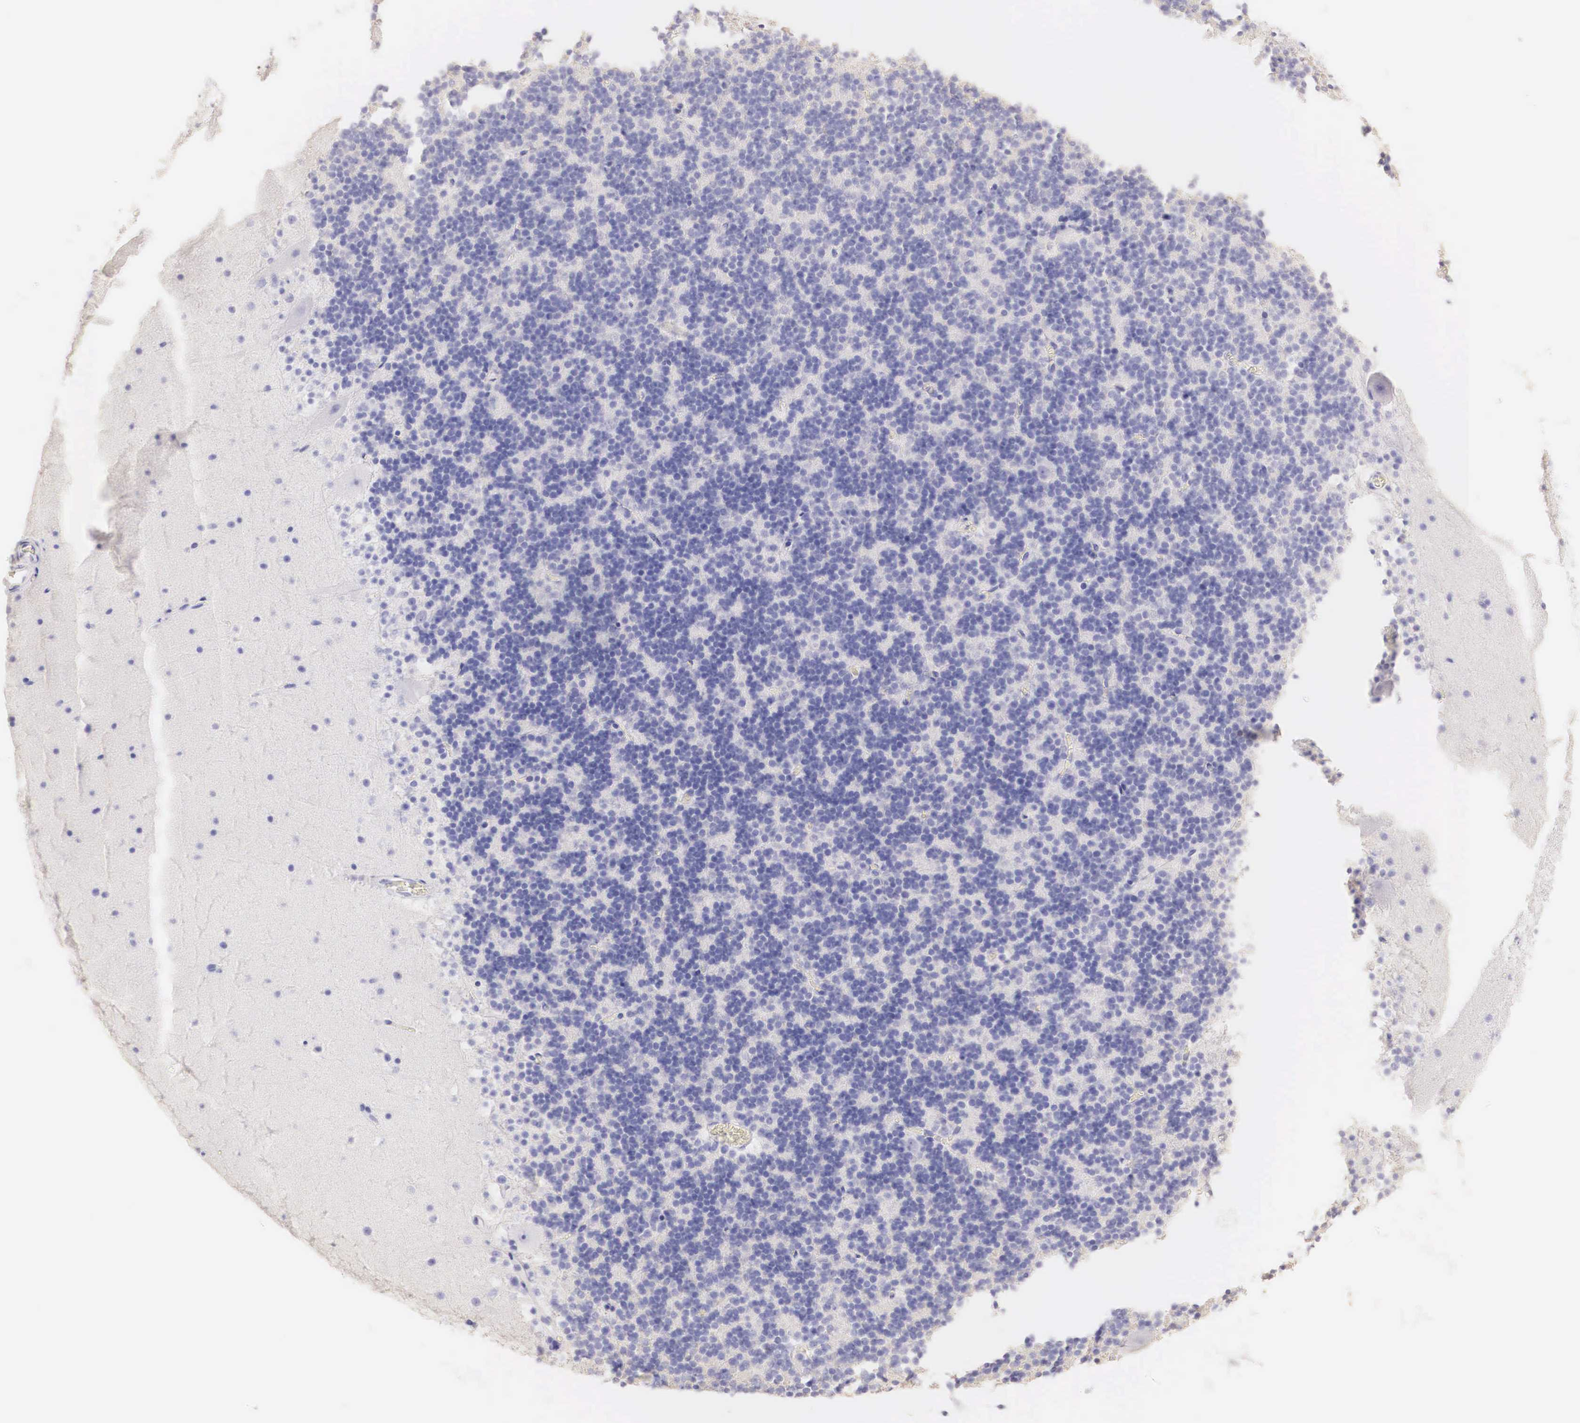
{"staining": {"intensity": "negative", "quantity": "none", "location": "none"}, "tissue": "cerebellum", "cell_type": "Cells in granular layer", "image_type": "normal", "snomed": [{"axis": "morphology", "description": "Normal tissue, NOS"}, {"axis": "topography", "description": "Cerebellum"}], "caption": "Cells in granular layer show no significant protein positivity in unremarkable cerebellum. (DAB (3,3'-diaminobenzidine) immunohistochemistry (IHC), high magnification).", "gene": "ERBB2", "patient": {"sex": "male", "age": 45}}